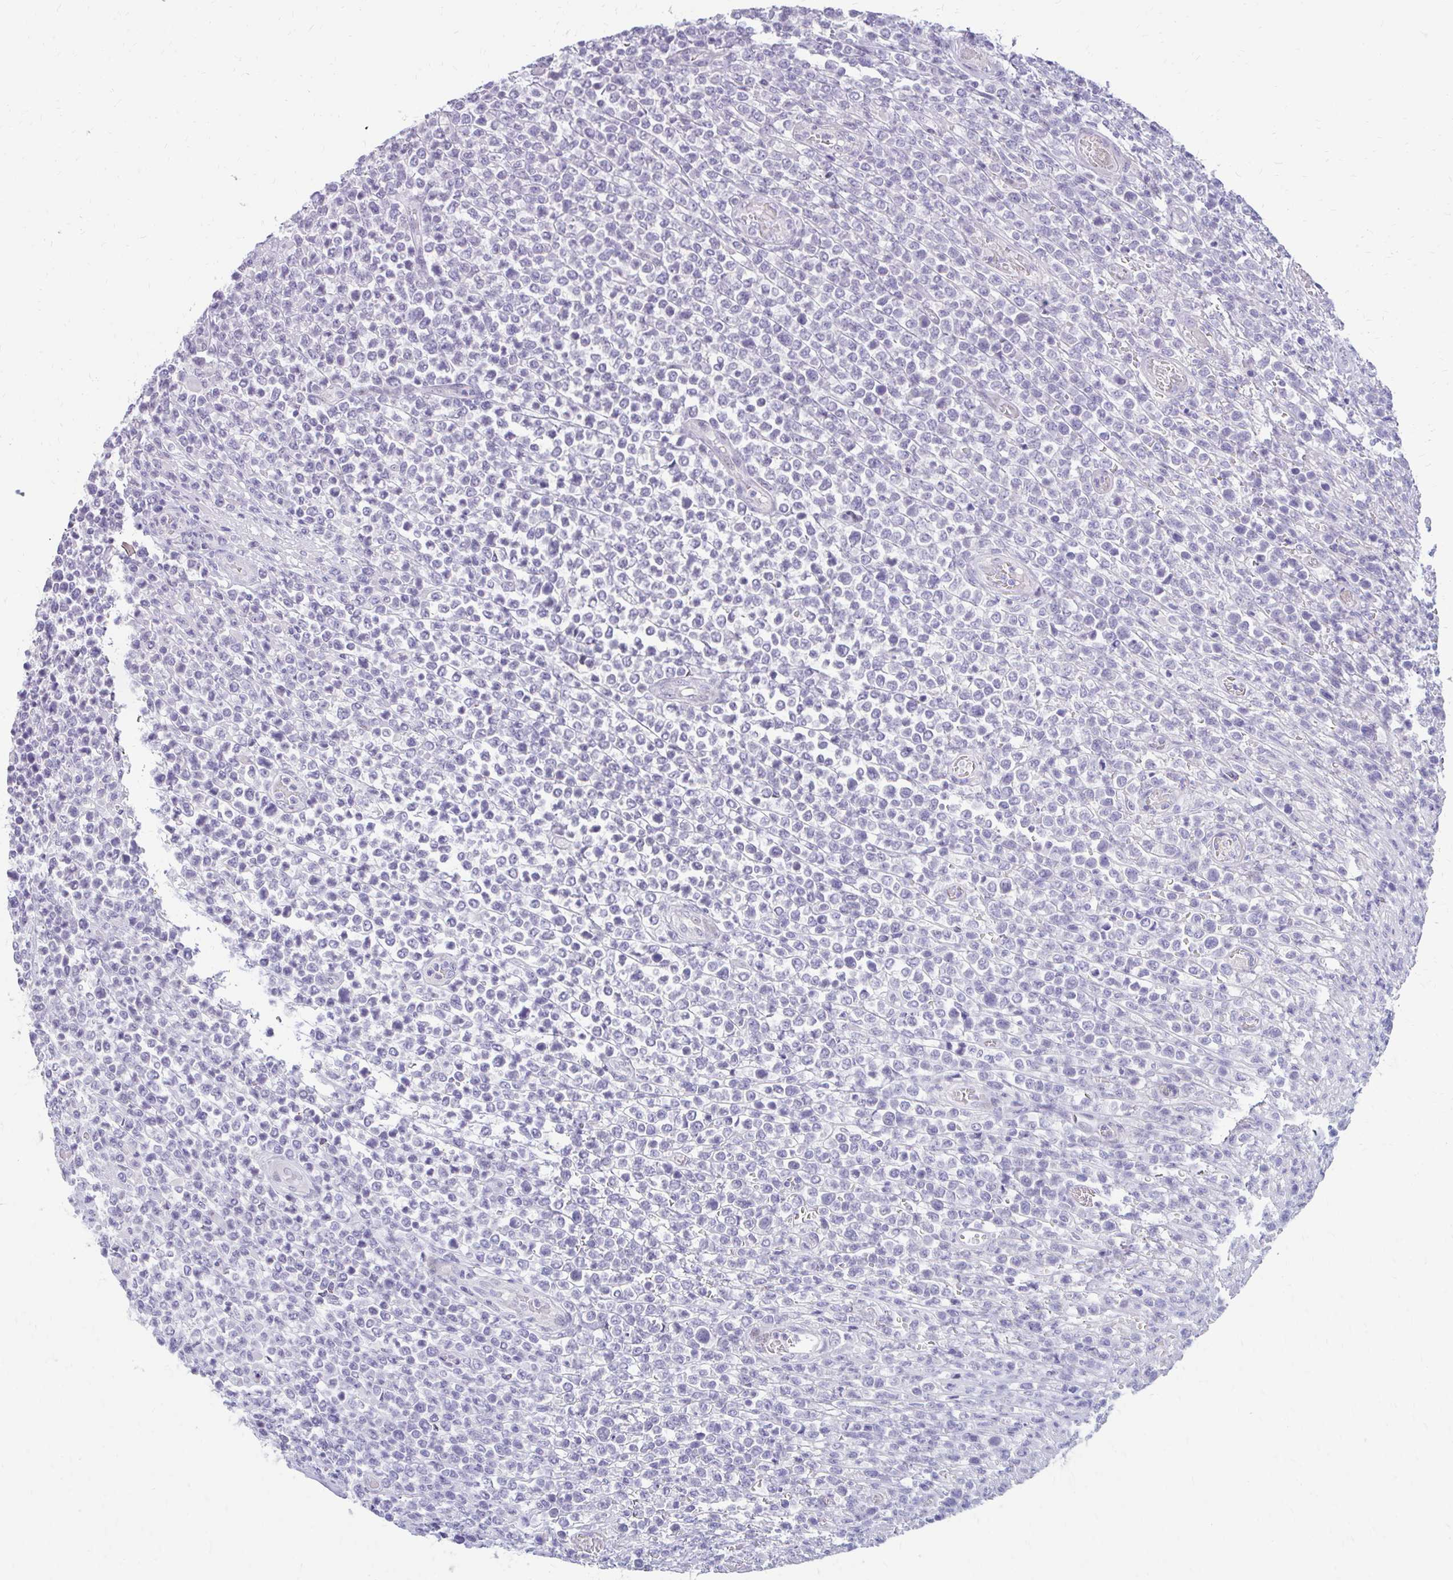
{"staining": {"intensity": "negative", "quantity": "none", "location": "none"}, "tissue": "lymphoma", "cell_type": "Tumor cells", "image_type": "cancer", "snomed": [{"axis": "morphology", "description": "Malignant lymphoma, non-Hodgkin's type, High grade"}, {"axis": "topography", "description": "Soft tissue"}], "caption": "Lymphoma was stained to show a protein in brown. There is no significant positivity in tumor cells.", "gene": "RGS16", "patient": {"sex": "female", "age": 56}}